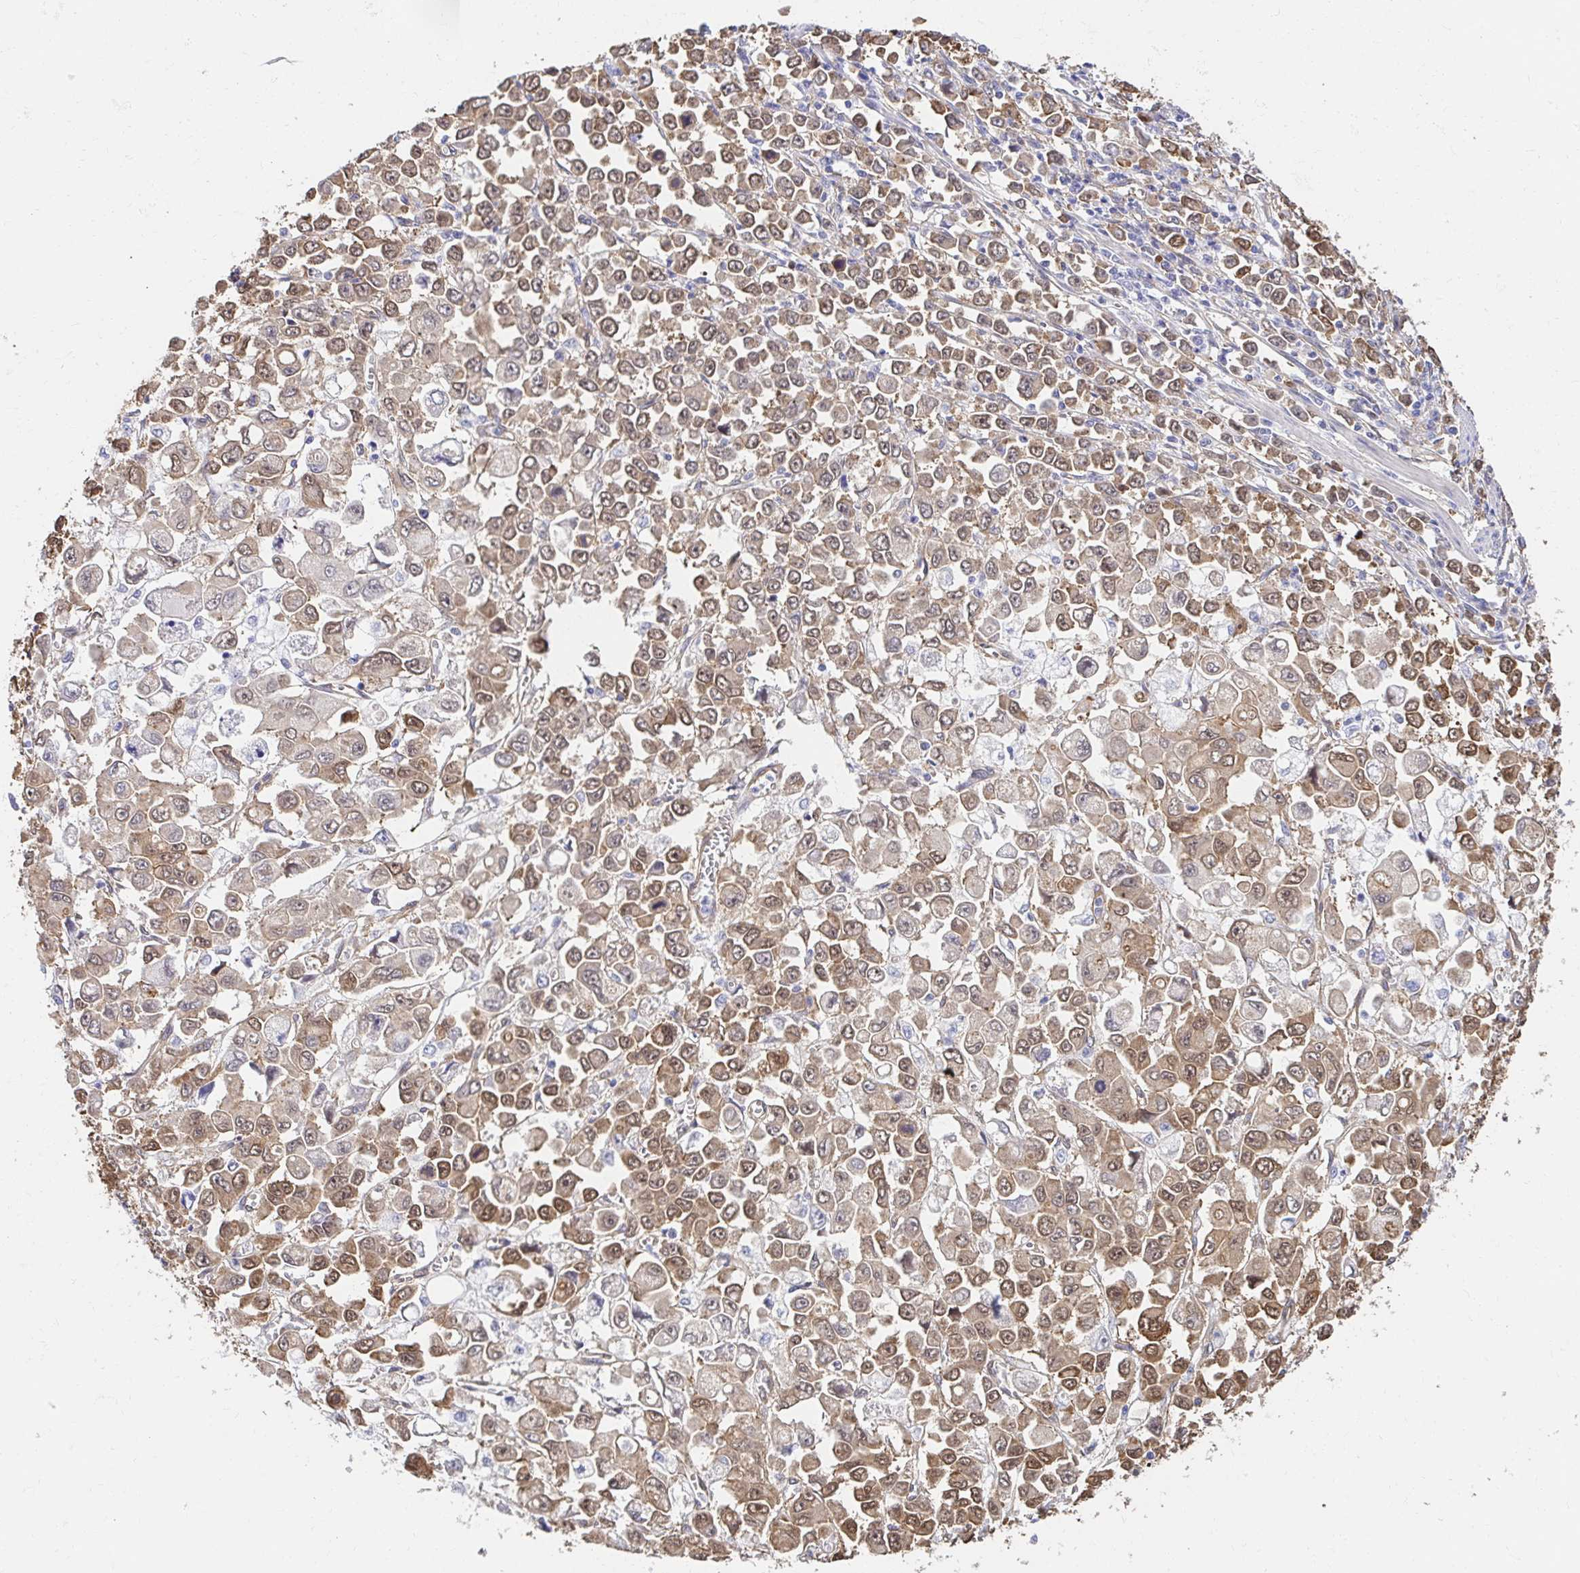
{"staining": {"intensity": "moderate", "quantity": ">75%", "location": "cytoplasmic/membranous,nuclear"}, "tissue": "stomach cancer", "cell_type": "Tumor cells", "image_type": "cancer", "snomed": [{"axis": "morphology", "description": "Adenocarcinoma, NOS"}, {"axis": "topography", "description": "Stomach, upper"}], "caption": "Immunohistochemical staining of stomach cancer reveals moderate cytoplasmic/membranous and nuclear protein staining in about >75% of tumor cells.", "gene": "CTTN", "patient": {"sex": "male", "age": 70}}